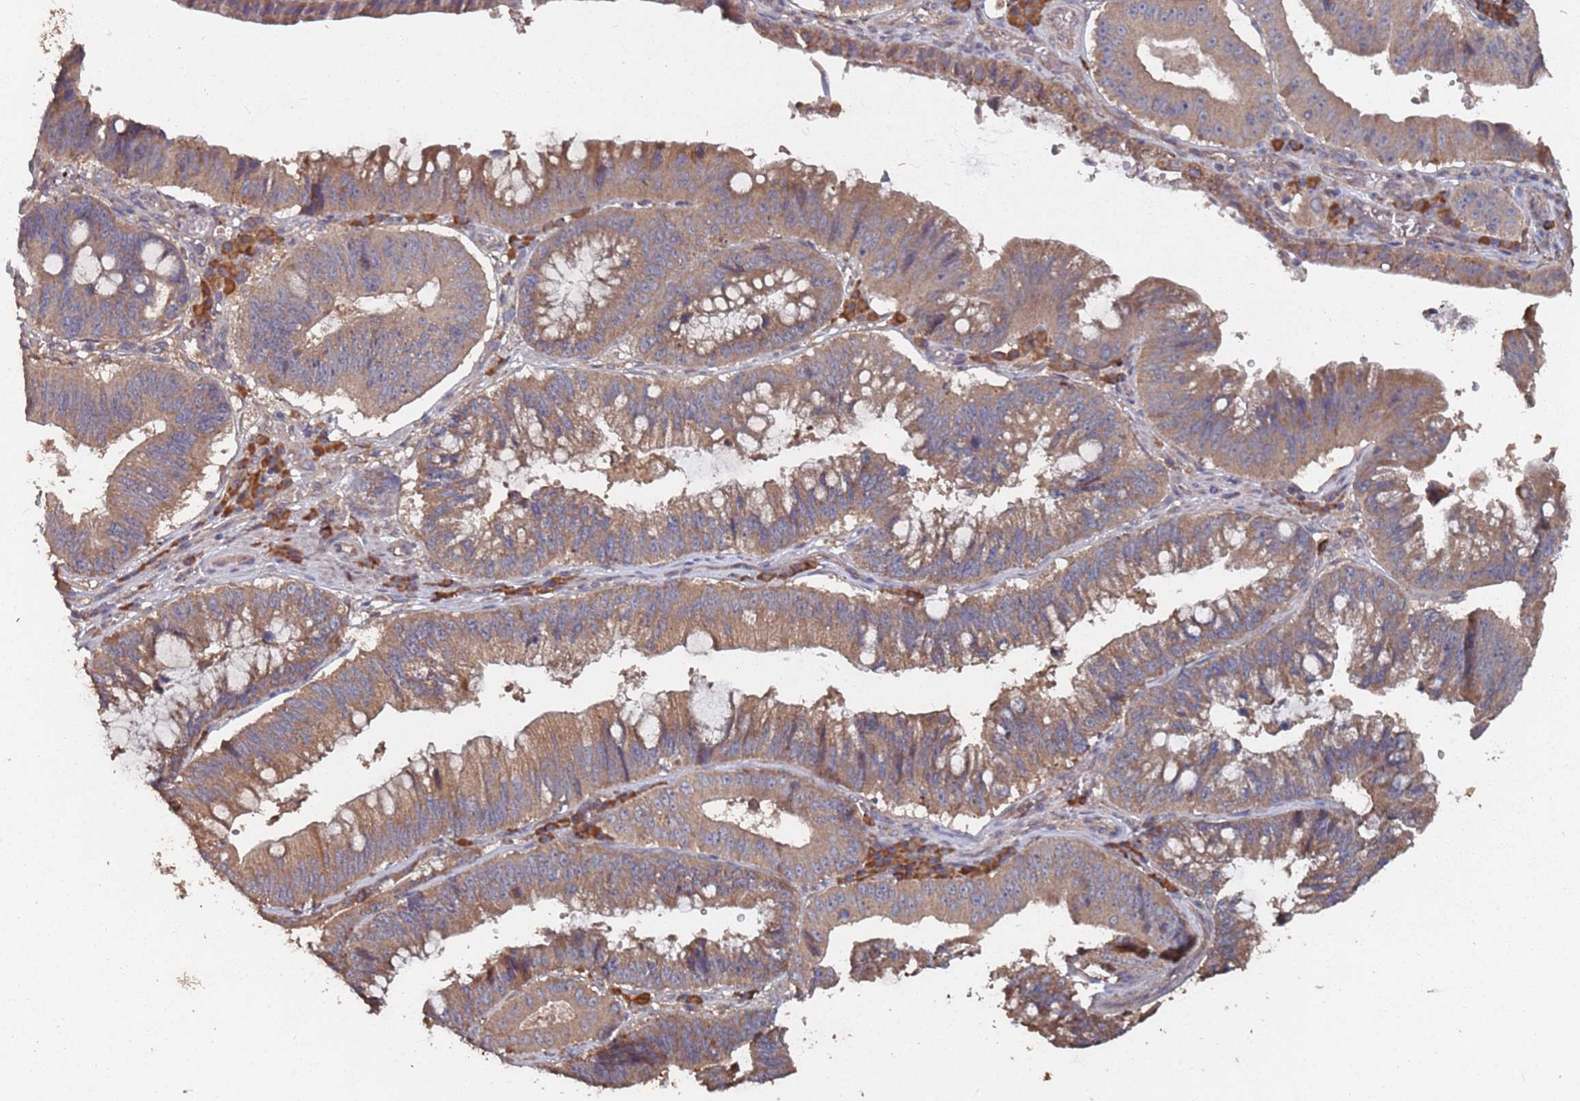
{"staining": {"intensity": "moderate", "quantity": "25%-75%", "location": "cytoplasmic/membranous"}, "tissue": "stomach cancer", "cell_type": "Tumor cells", "image_type": "cancer", "snomed": [{"axis": "morphology", "description": "Adenocarcinoma, NOS"}, {"axis": "topography", "description": "Stomach"}], "caption": "Immunohistochemical staining of stomach cancer (adenocarcinoma) reveals medium levels of moderate cytoplasmic/membranous protein staining in approximately 25%-75% of tumor cells. The staining was performed using DAB (3,3'-diaminobenzidine) to visualize the protein expression in brown, while the nuclei were stained in blue with hematoxylin (Magnification: 20x).", "gene": "ATG5", "patient": {"sex": "male", "age": 59}}